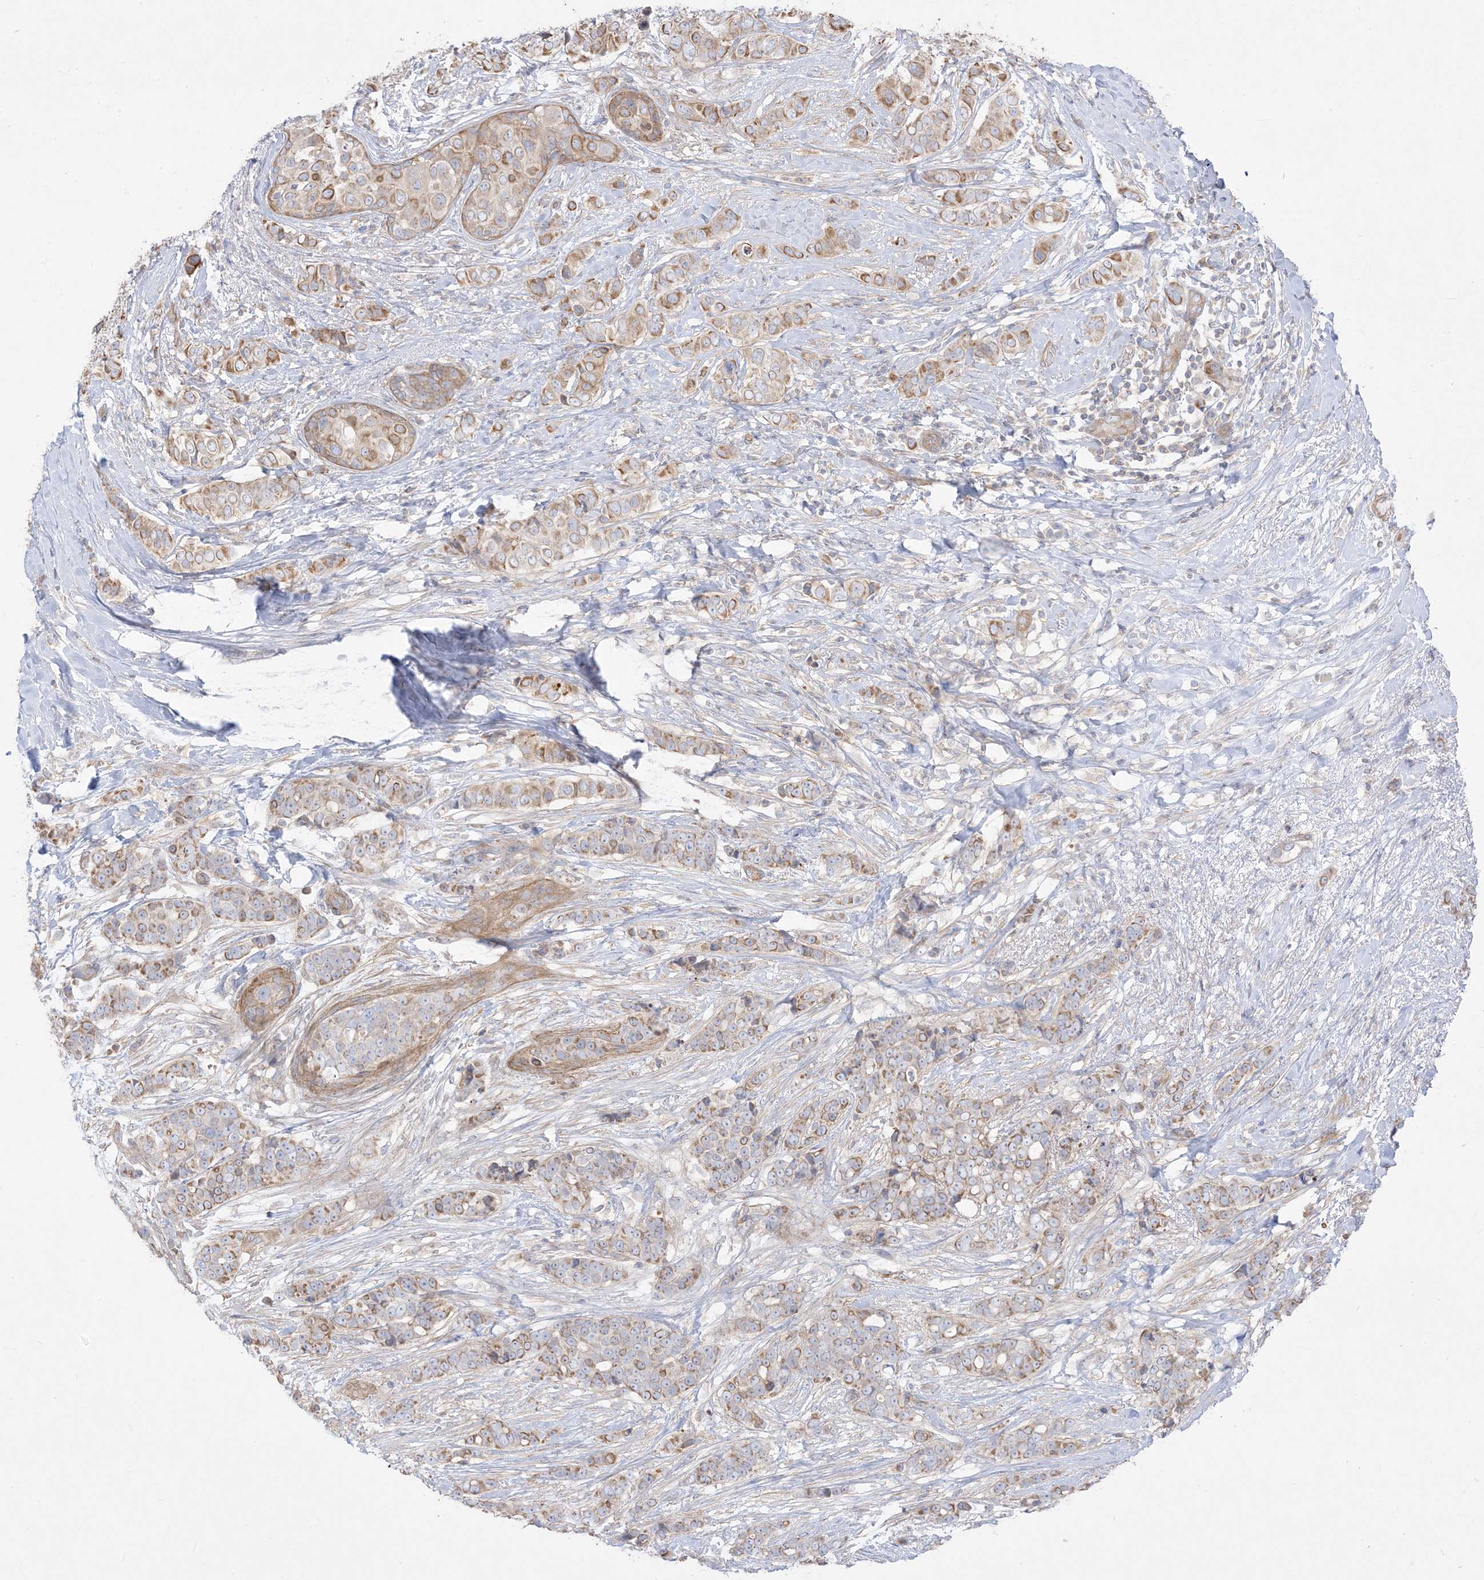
{"staining": {"intensity": "moderate", "quantity": "25%-75%", "location": "cytoplasmic/membranous"}, "tissue": "breast cancer", "cell_type": "Tumor cells", "image_type": "cancer", "snomed": [{"axis": "morphology", "description": "Lobular carcinoma"}, {"axis": "topography", "description": "Breast"}], "caption": "Immunohistochemistry image of human lobular carcinoma (breast) stained for a protein (brown), which displays medium levels of moderate cytoplasmic/membranous staining in about 25%-75% of tumor cells.", "gene": "ARHGEF9", "patient": {"sex": "female", "age": 51}}